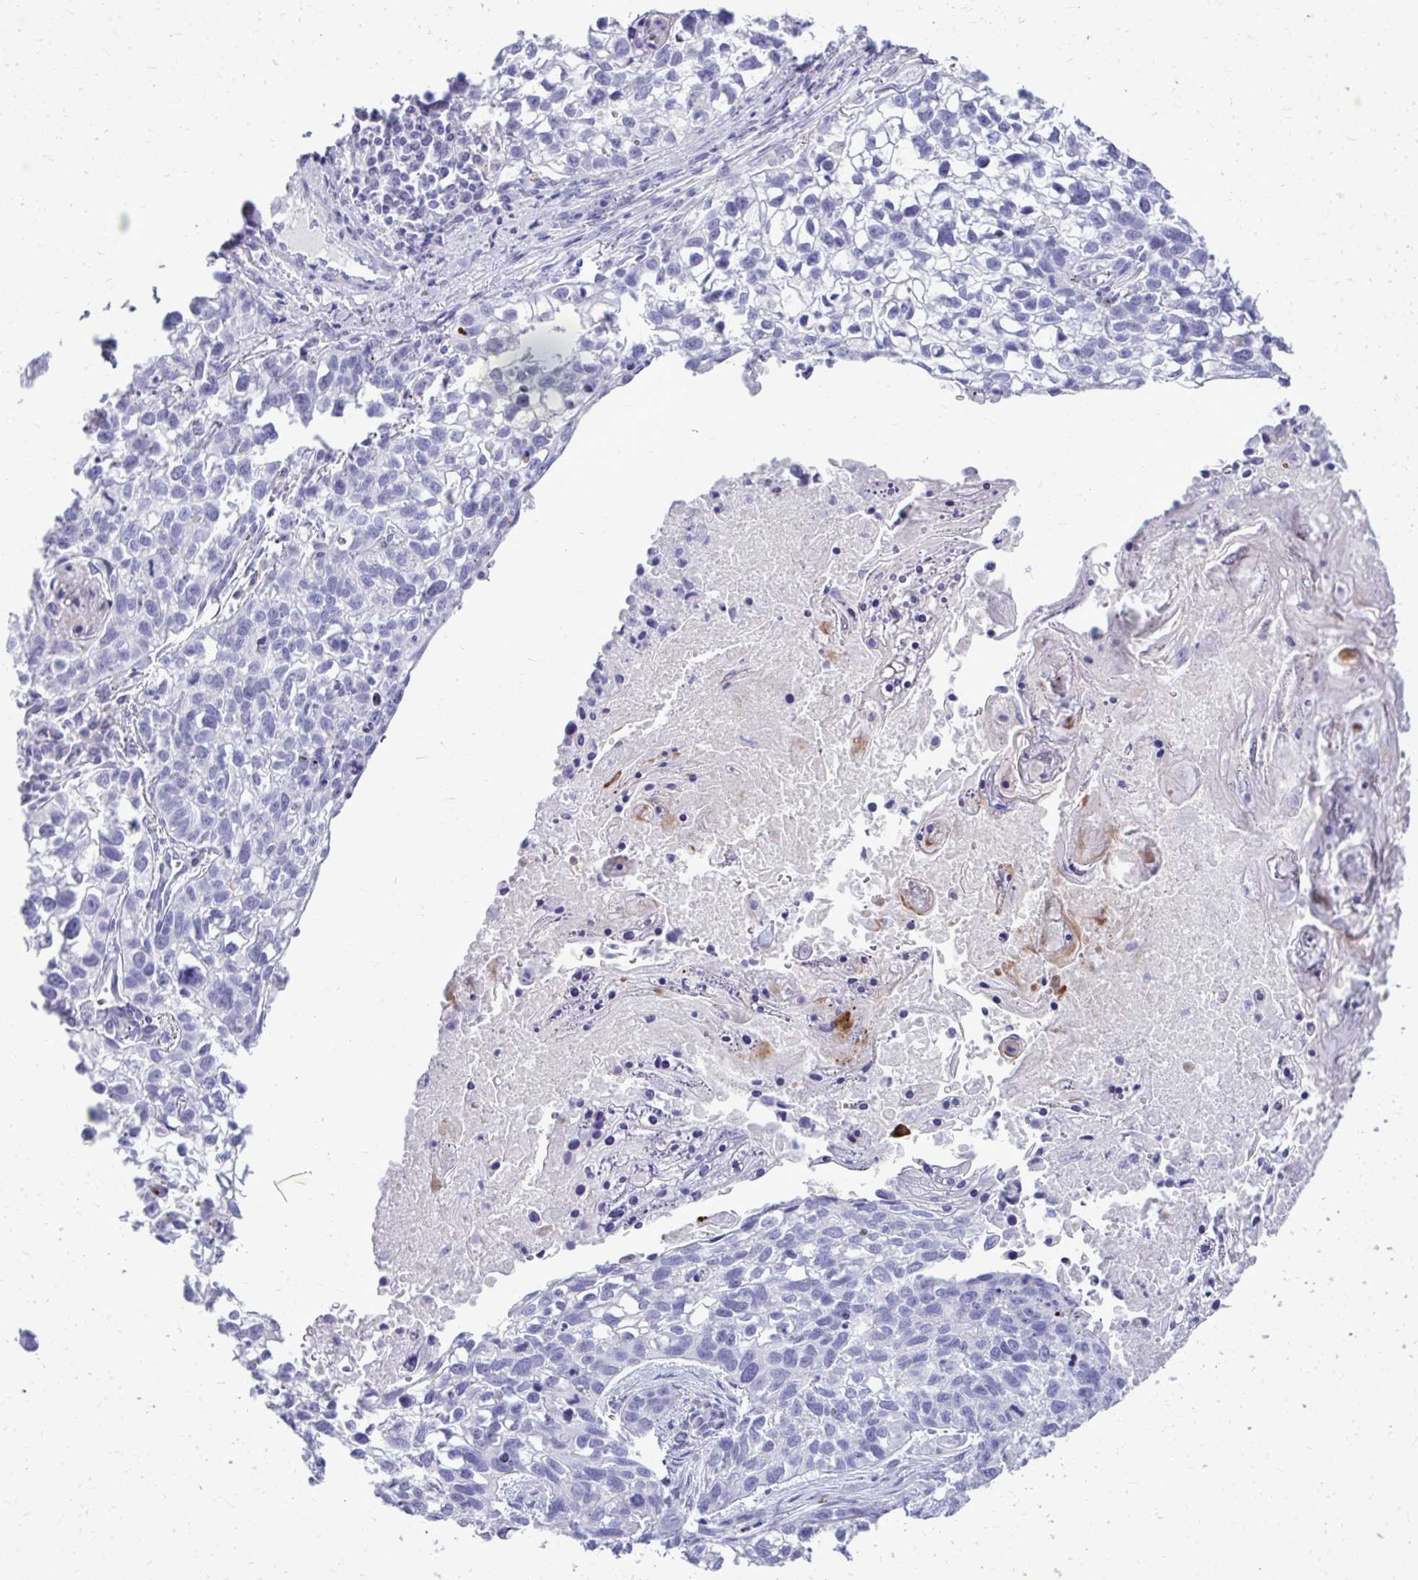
{"staining": {"intensity": "negative", "quantity": "none", "location": "none"}, "tissue": "lung cancer", "cell_type": "Tumor cells", "image_type": "cancer", "snomed": [{"axis": "morphology", "description": "Squamous cell carcinoma, NOS"}, {"axis": "topography", "description": "Lung"}], "caption": "A micrograph of human lung cancer (squamous cell carcinoma) is negative for staining in tumor cells.", "gene": "BCL6B", "patient": {"sex": "male", "age": 74}}